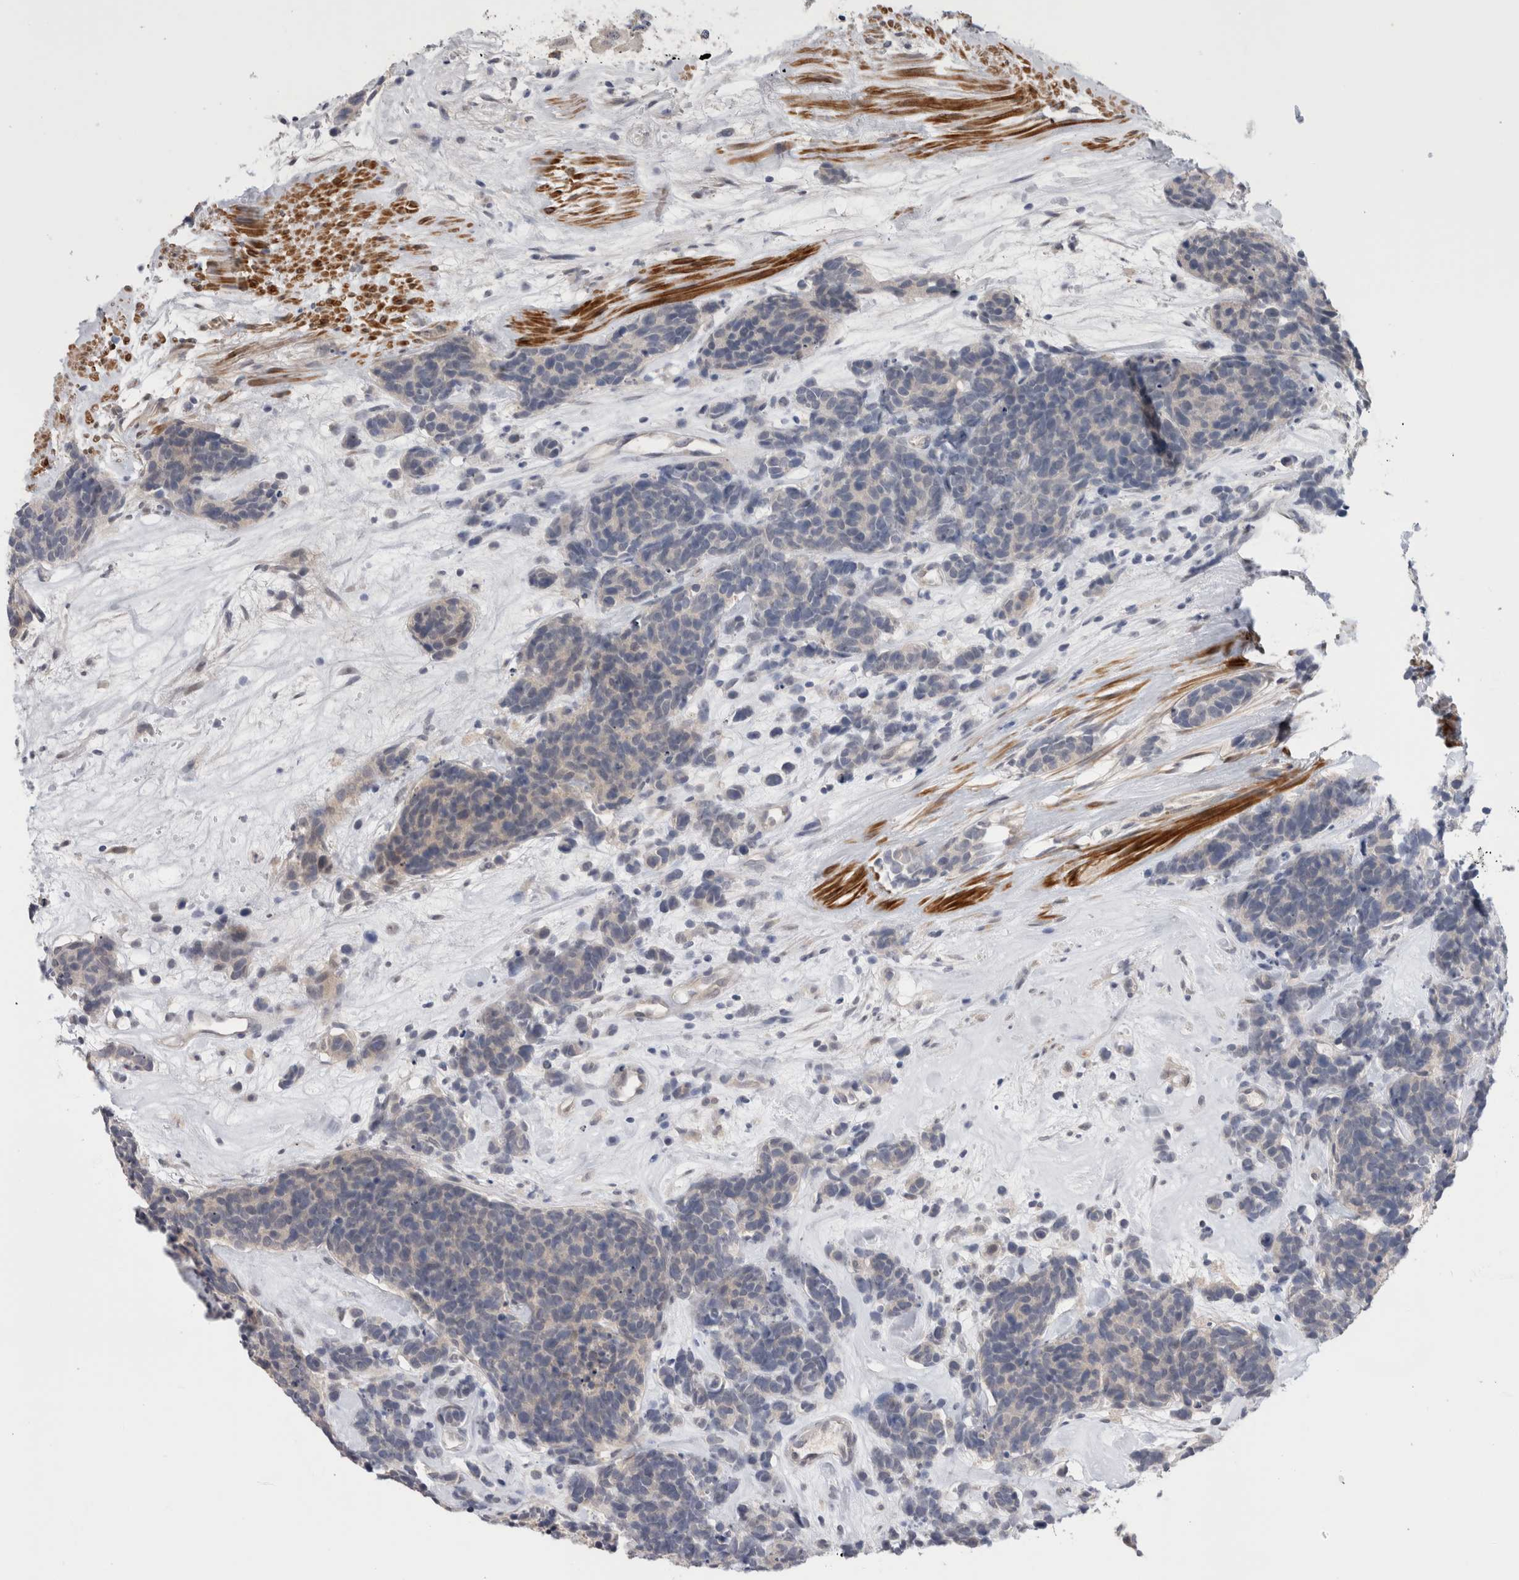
{"staining": {"intensity": "negative", "quantity": "none", "location": "none"}, "tissue": "carcinoid", "cell_type": "Tumor cells", "image_type": "cancer", "snomed": [{"axis": "morphology", "description": "Carcinoma, NOS"}, {"axis": "morphology", "description": "Carcinoid, malignant, NOS"}, {"axis": "topography", "description": "Urinary bladder"}], "caption": "Immunohistochemical staining of human malignant carcinoid exhibits no significant staining in tumor cells.", "gene": "CRYBG1", "patient": {"sex": "male", "age": 57}}